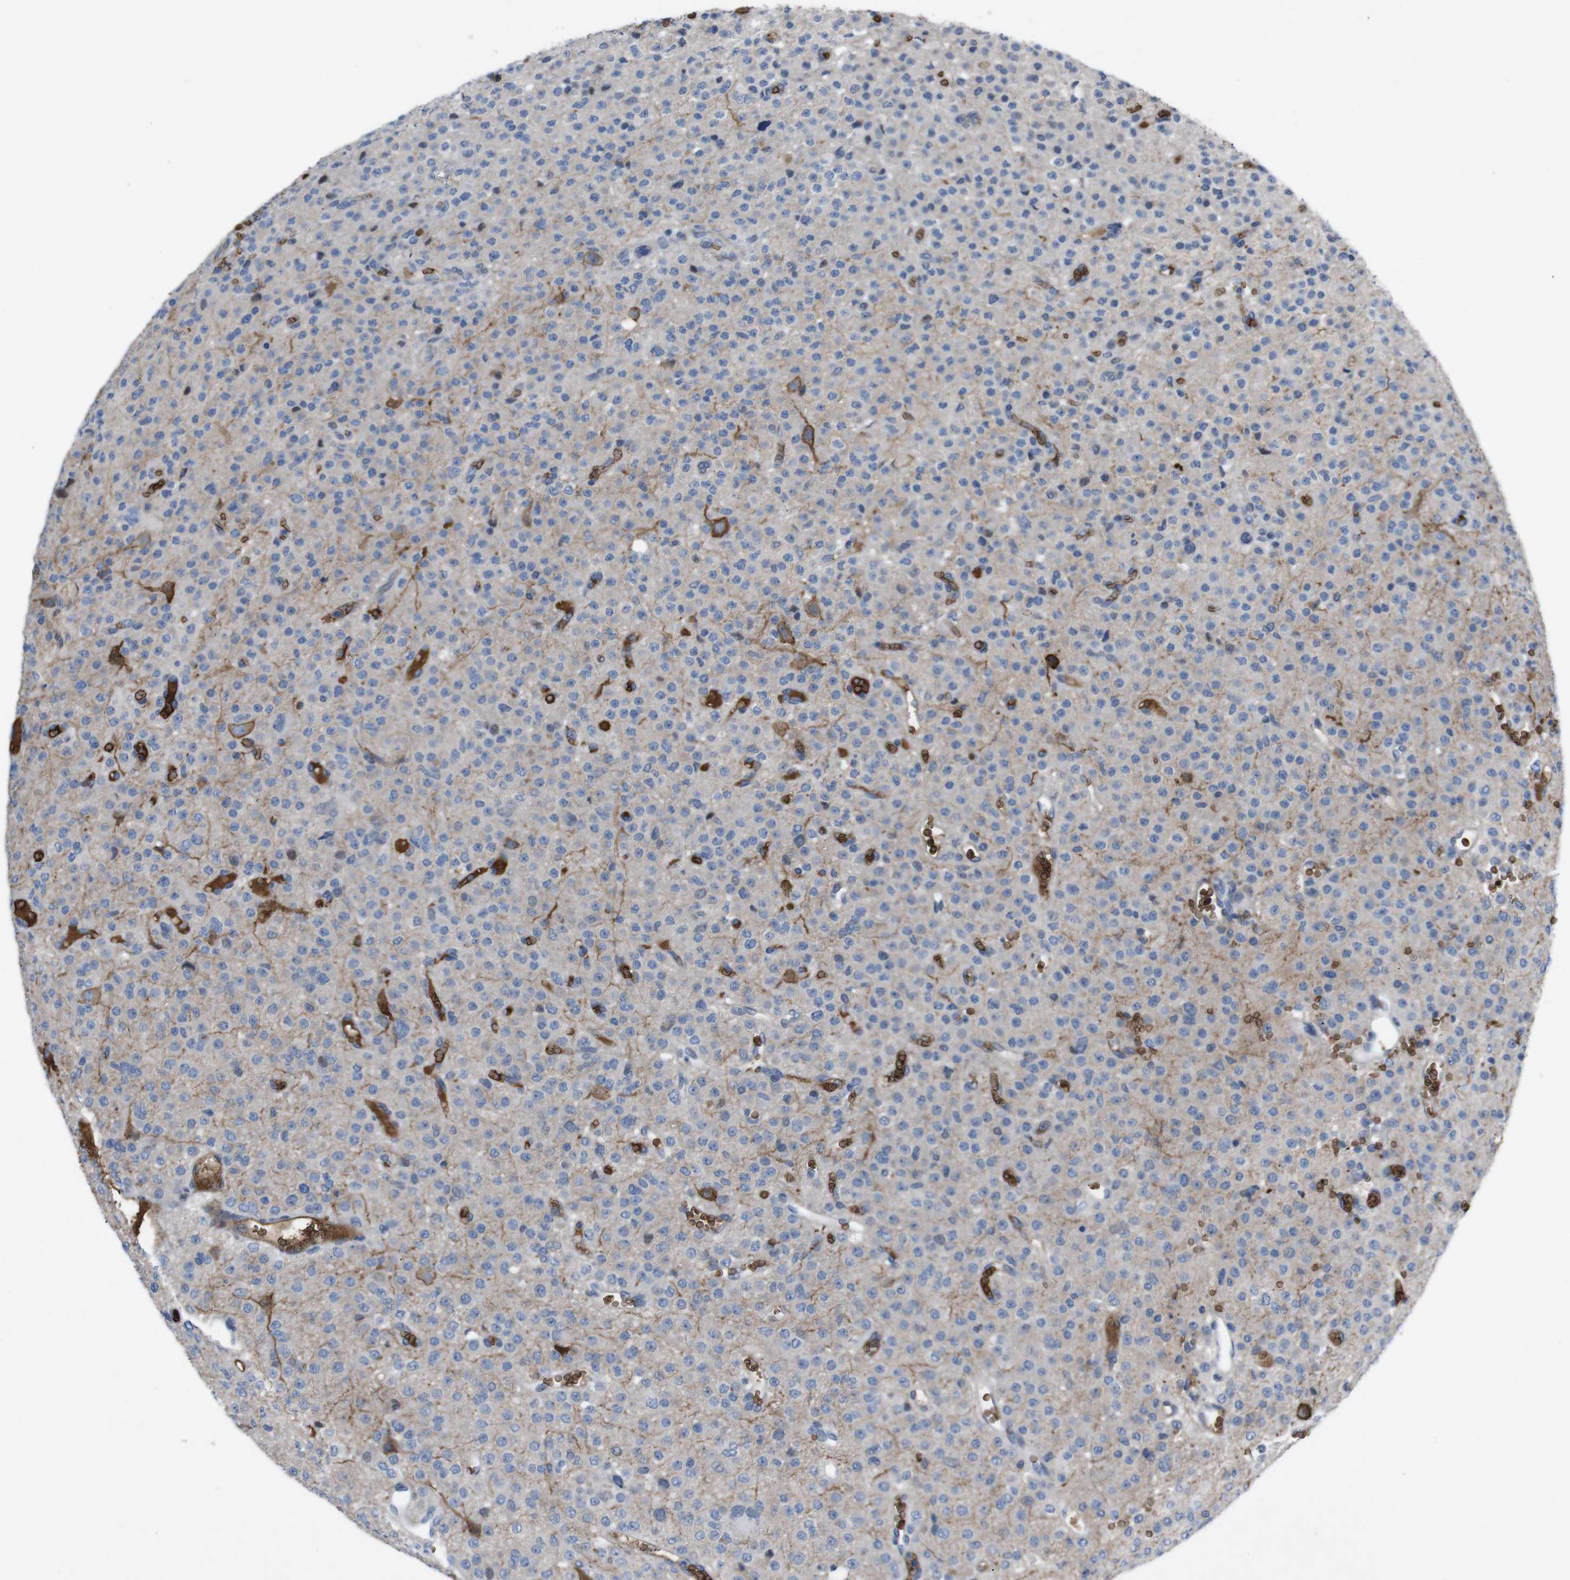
{"staining": {"intensity": "negative", "quantity": "none", "location": "none"}, "tissue": "glioma", "cell_type": "Tumor cells", "image_type": "cancer", "snomed": [{"axis": "morphology", "description": "Glioma, malignant, Low grade"}, {"axis": "topography", "description": "Brain"}], "caption": "DAB (3,3'-diaminobenzidine) immunohistochemical staining of glioma exhibits no significant expression in tumor cells.", "gene": "SPTB", "patient": {"sex": "male", "age": 38}}